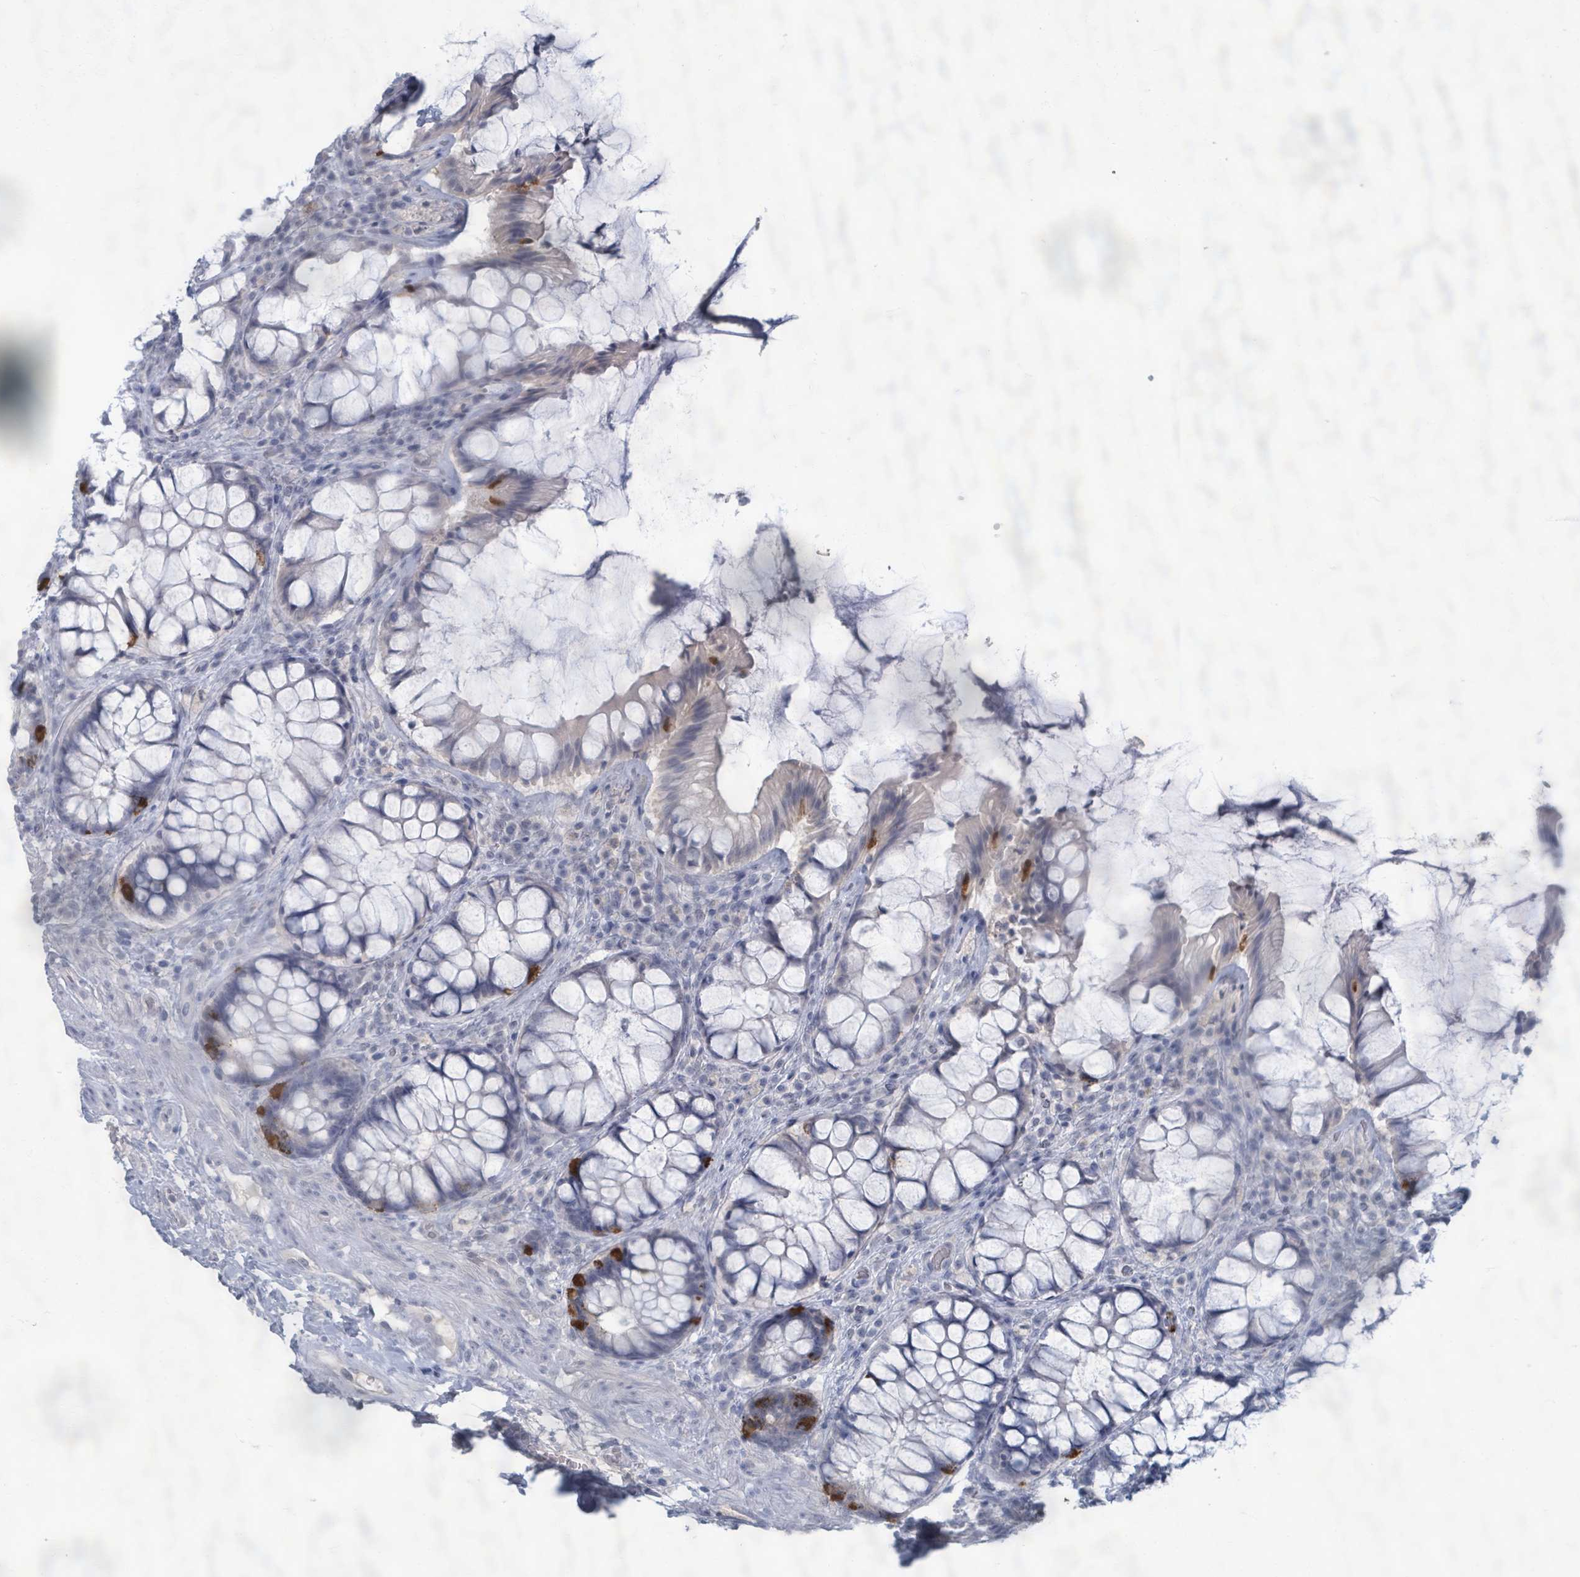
{"staining": {"intensity": "strong", "quantity": "<25%", "location": "cytoplasmic/membranous"}, "tissue": "rectum", "cell_type": "Glandular cells", "image_type": "normal", "snomed": [{"axis": "morphology", "description": "Normal tissue, NOS"}, {"axis": "topography", "description": "Rectum"}], "caption": "Brown immunohistochemical staining in normal human rectum demonstrates strong cytoplasmic/membranous staining in about <25% of glandular cells.", "gene": "WNT11", "patient": {"sex": "female", "age": 58}}